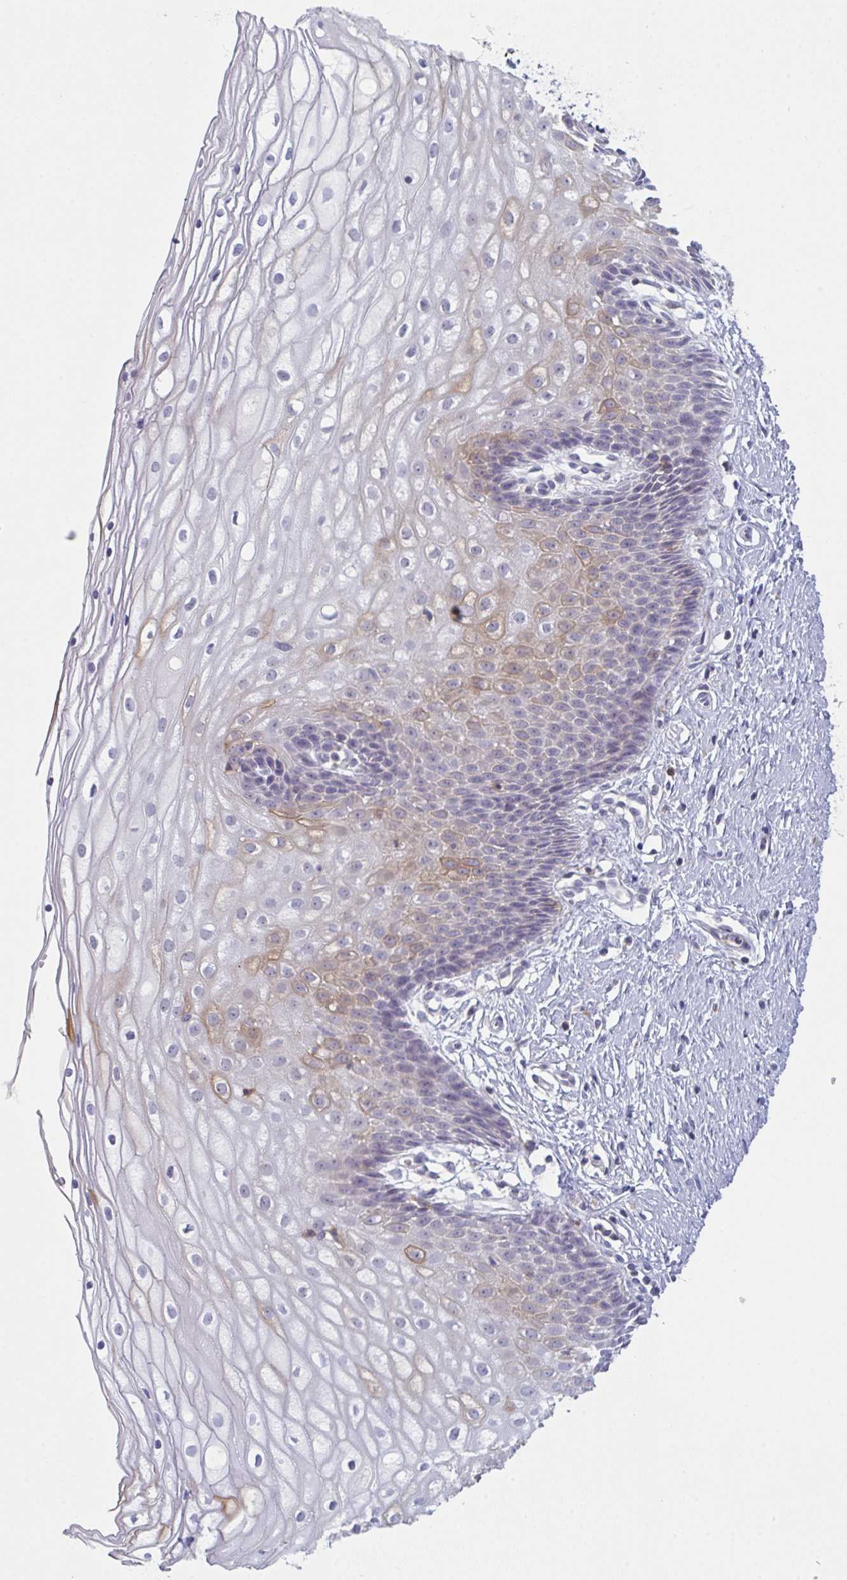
{"staining": {"intensity": "negative", "quantity": "none", "location": "none"}, "tissue": "cervix", "cell_type": "Glandular cells", "image_type": "normal", "snomed": [{"axis": "morphology", "description": "Normal tissue, NOS"}, {"axis": "topography", "description": "Cervix"}], "caption": "Immunohistochemical staining of normal cervix exhibits no significant staining in glandular cells. (Brightfield microscopy of DAB (3,3'-diaminobenzidine) immunohistochemistry at high magnification).", "gene": "CD80", "patient": {"sex": "female", "age": 36}}